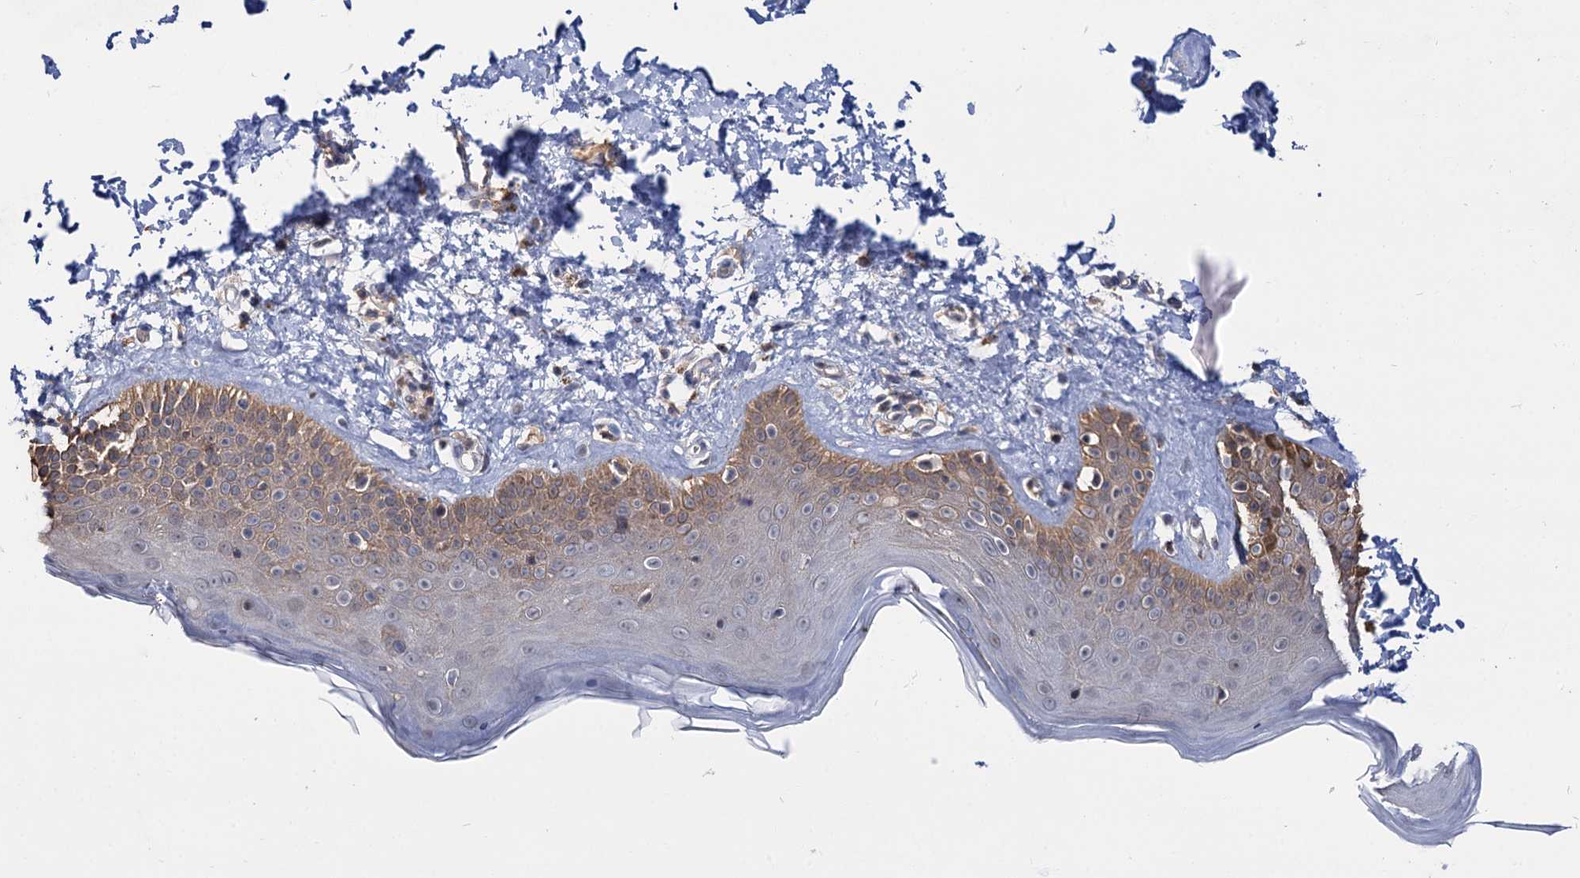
{"staining": {"intensity": "weak", "quantity": ">75%", "location": "cytoplasmic/membranous"}, "tissue": "skin", "cell_type": "Fibroblasts", "image_type": "normal", "snomed": [{"axis": "morphology", "description": "Normal tissue, NOS"}, {"axis": "topography", "description": "Skin"}], "caption": "Immunohistochemistry (DAB (3,3'-diaminobenzidine)) staining of normal human skin exhibits weak cytoplasmic/membranous protein expression in approximately >75% of fibroblasts.", "gene": "NEK10", "patient": {"sex": "male", "age": 52}}